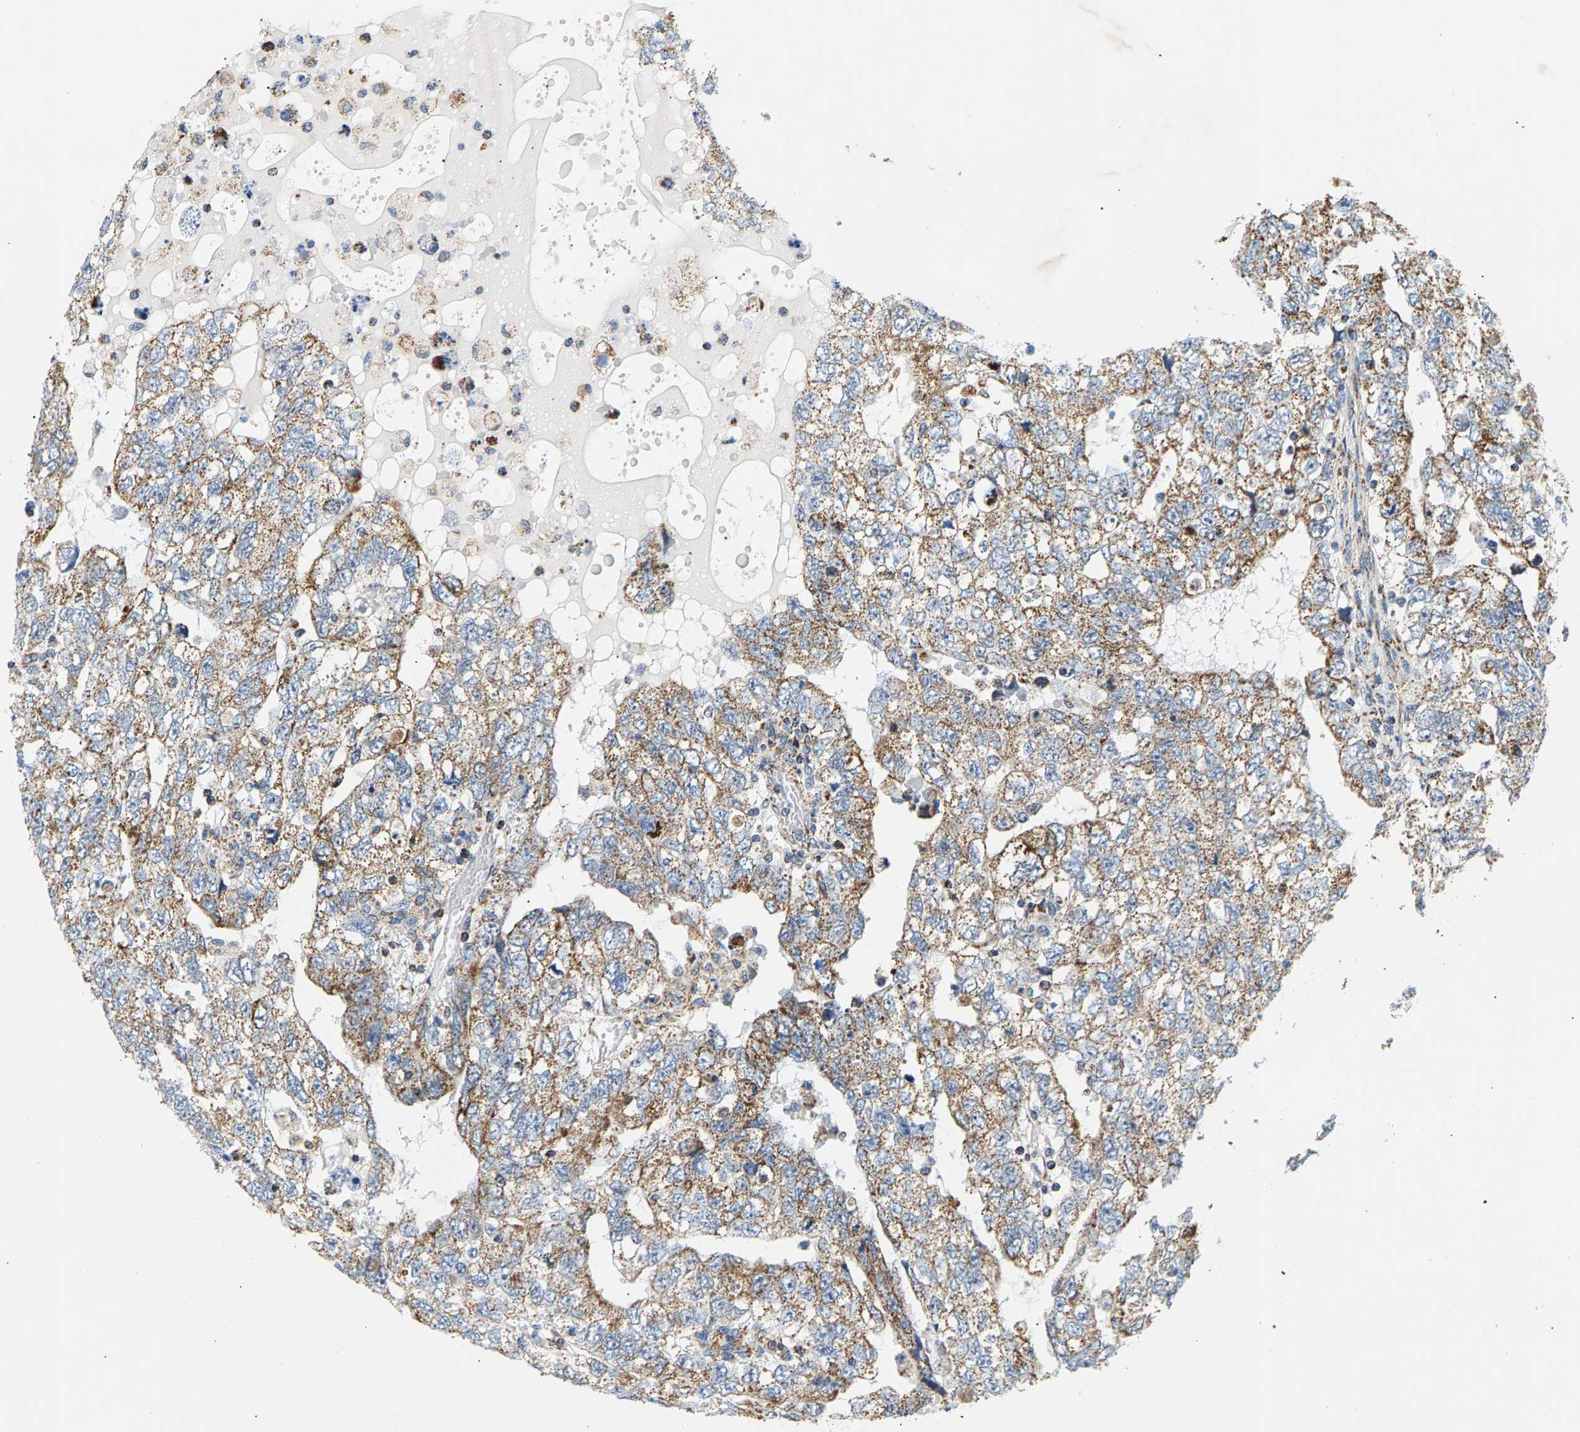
{"staining": {"intensity": "moderate", "quantity": ">75%", "location": "cytoplasmic/membranous"}, "tissue": "testis cancer", "cell_type": "Tumor cells", "image_type": "cancer", "snomed": [{"axis": "morphology", "description": "Carcinoma, Embryonal, NOS"}, {"axis": "topography", "description": "Testis"}], "caption": "The image displays staining of testis cancer, revealing moderate cytoplasmic/membranous protein staining (brown color) within tumor cells.", "gene": "PDE1A", "patient": {"sex": "male", "age": 36}}